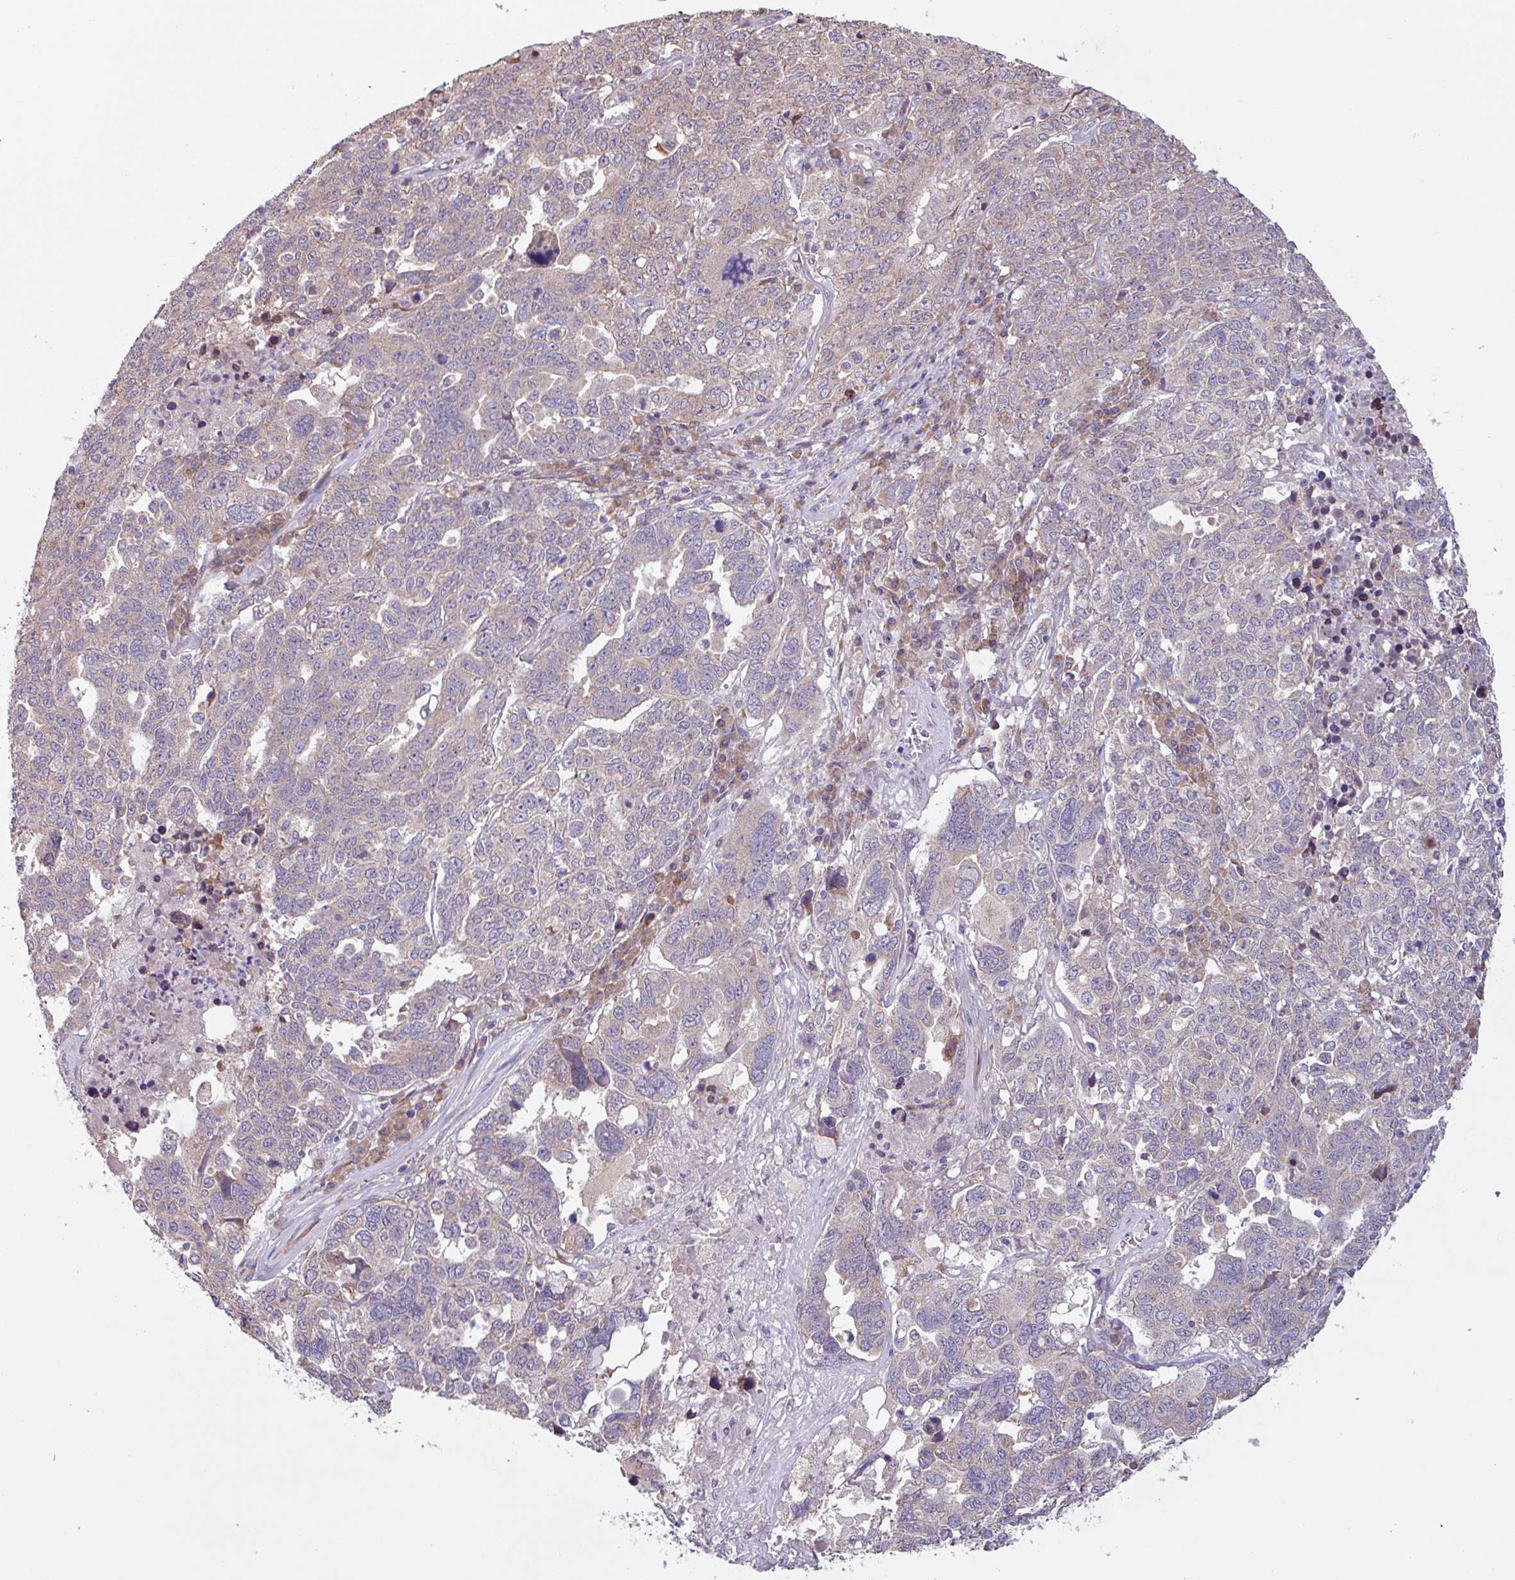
{"staining": {"intensity": "weak", "quantity": "25%-75%", "location": "cytoplasmic/membranous"}, "tissue": "ovarian cancer", "cell_type": "Tumor cells", "image_type": "cancer", "snomed": [{"axis": "morphology", "description": "Carcinoma, endometroid"}, {"axis": "topography", "description": "Ovary"}], "caption": "High-power microscopy captured an IHC photomicrograph of ovarian cancer, revealing weak cytoplasmic/membranous staining in about 25%-75% of tumor cells. Nuclei are stained in blue.", "gene": "C20orf27", "patient": {"sex": "female", "age": 62}}